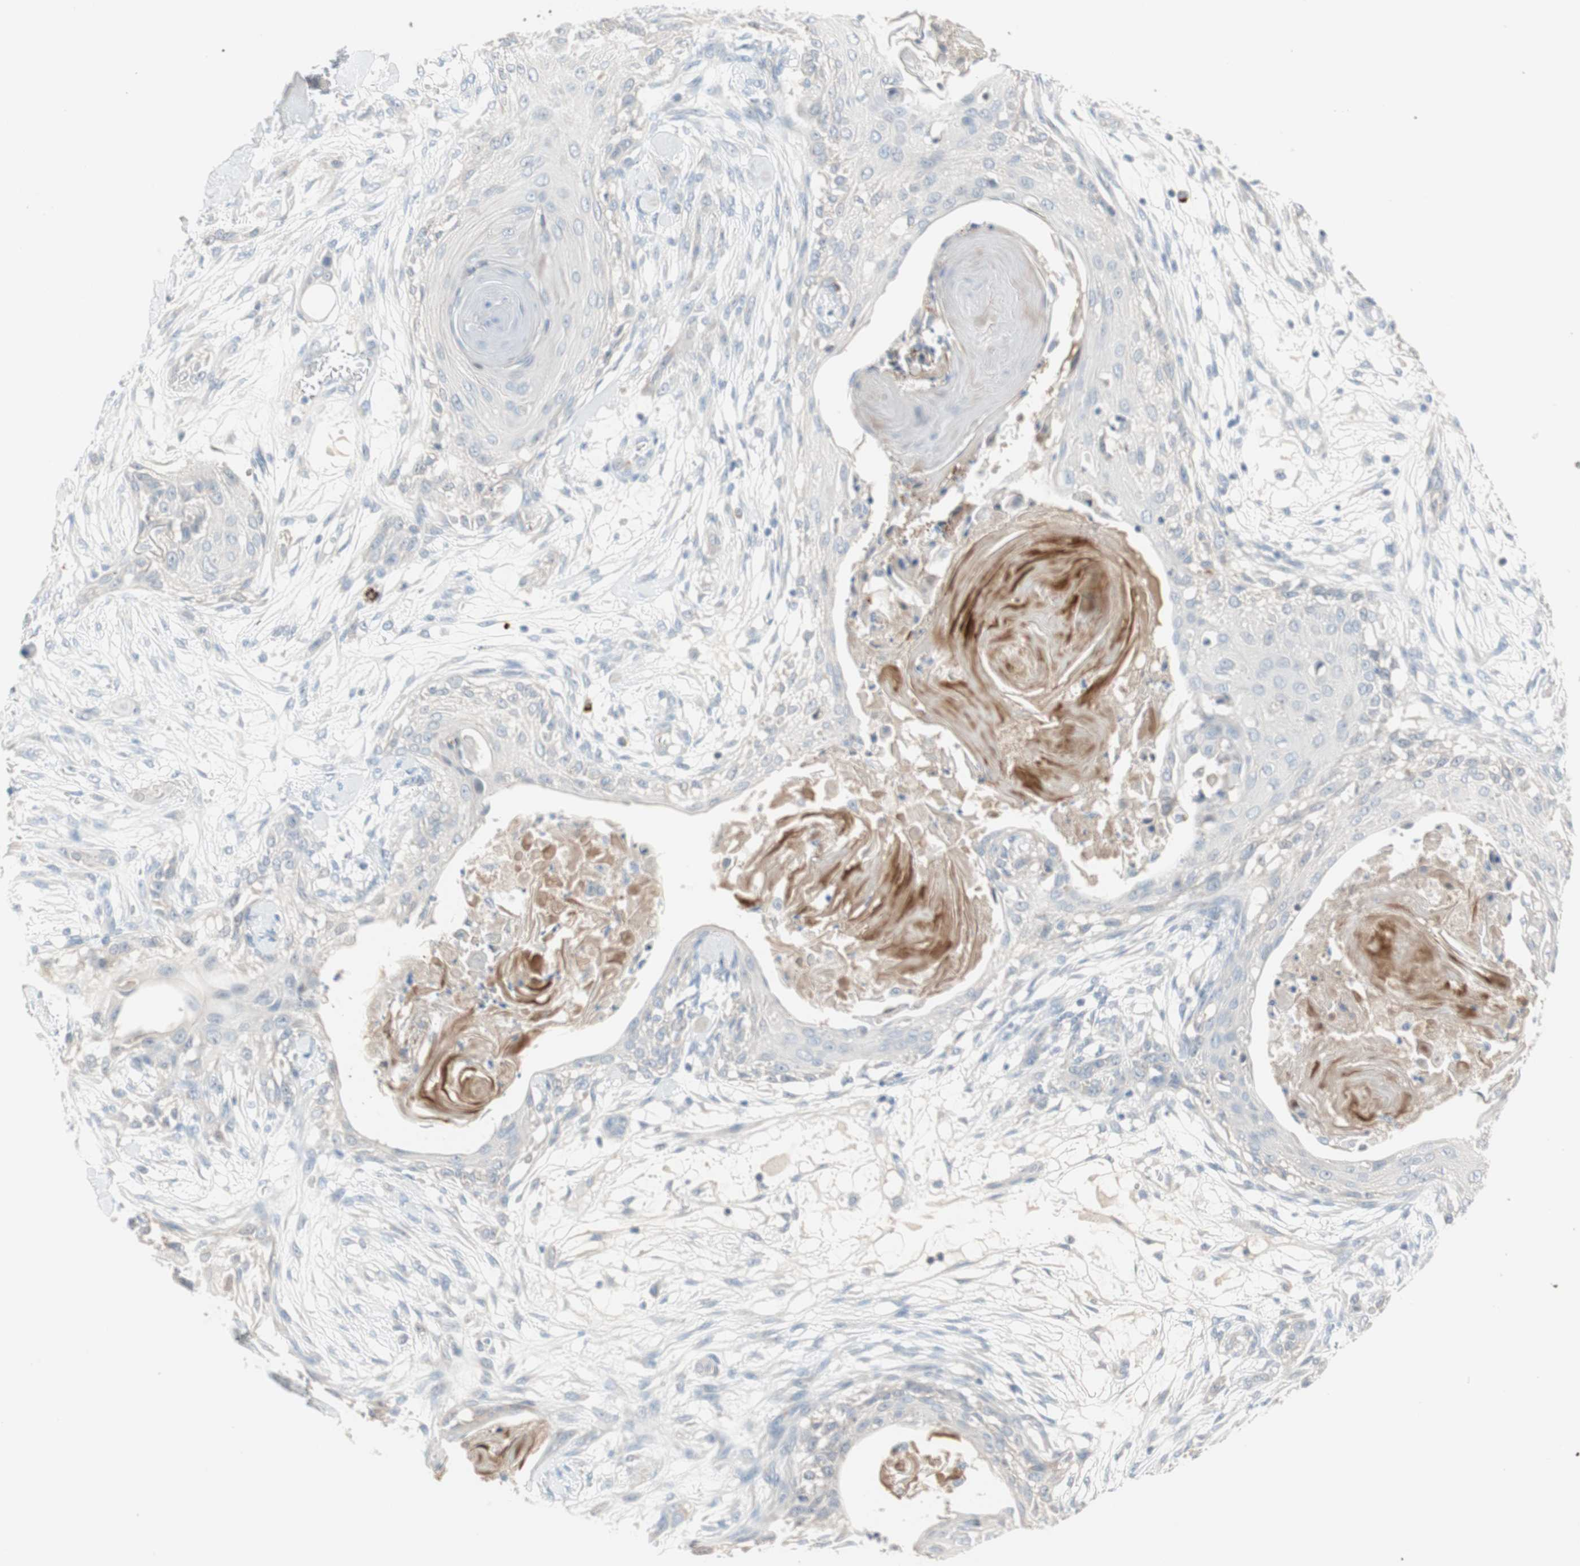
{"staining": {"intensity": "weak", "quantity": "<25%", "location": "cytoplasmic/membranous"}, "tissue": "skin cancer", "cell_type": "Tumor cells", "image_type": "cancer", "snomed": [{"axis": "morphology", "description": "Squamous cell carcinoma, NOS"}, {"axis": "topography", "description": "Skin"}], "caption": "A micrograph of squamous cell carcinoma (skin) stained for a protein reveals no brown staining in tumor cells. Brightfield microscopy of immunohistochemistry (IHC) stained with DAB (brown) and hematoxylin (blue), captured at high magnification.", "gene": "PDZK1", "patient": {"sex": "female", "age": 59}}